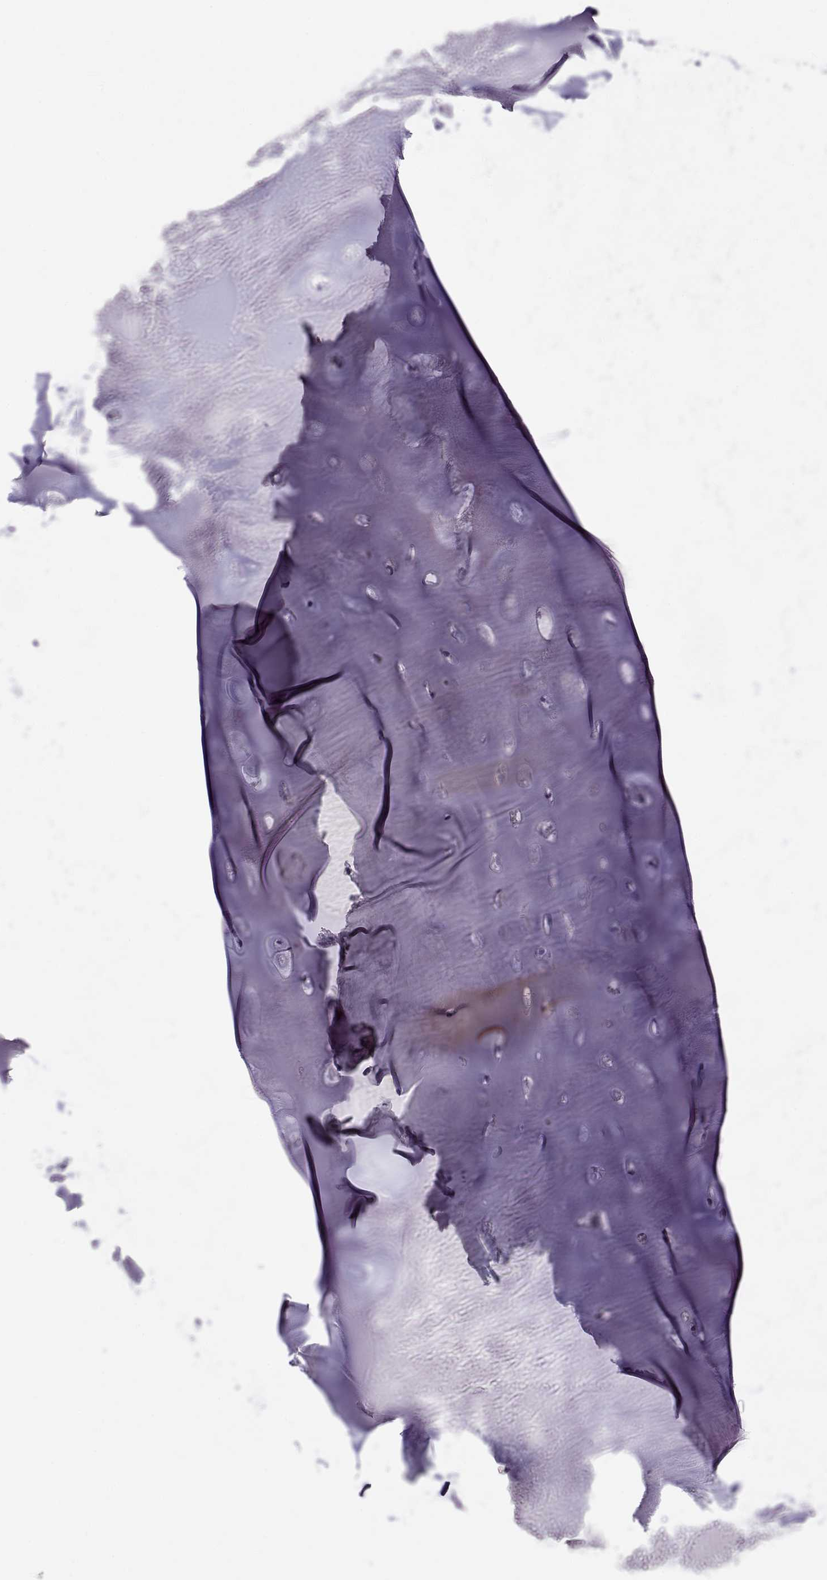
{"staining": {"intensity": "negative", "quantity": "none", "location": "none"}, "tissue": "soft tissue", "cell_type": "Chondrocytes", "image_type": "normal", "snomed": [{"axis": "morphology", "description": "Normal tissue, NOS"}, {"axis": "morphology", "description": "Squamous cell carcinoma, NOS"}, {"axis": "topography", "description": "Cartilage tissue"}, {"axis": "topography", "description": "Lung"}], "caption": "IHC of unremarkable soft tissue shows no positivity in chondrocytes.", "gene": "RBM44", "patient": {"sex": "male", "age": 66}}